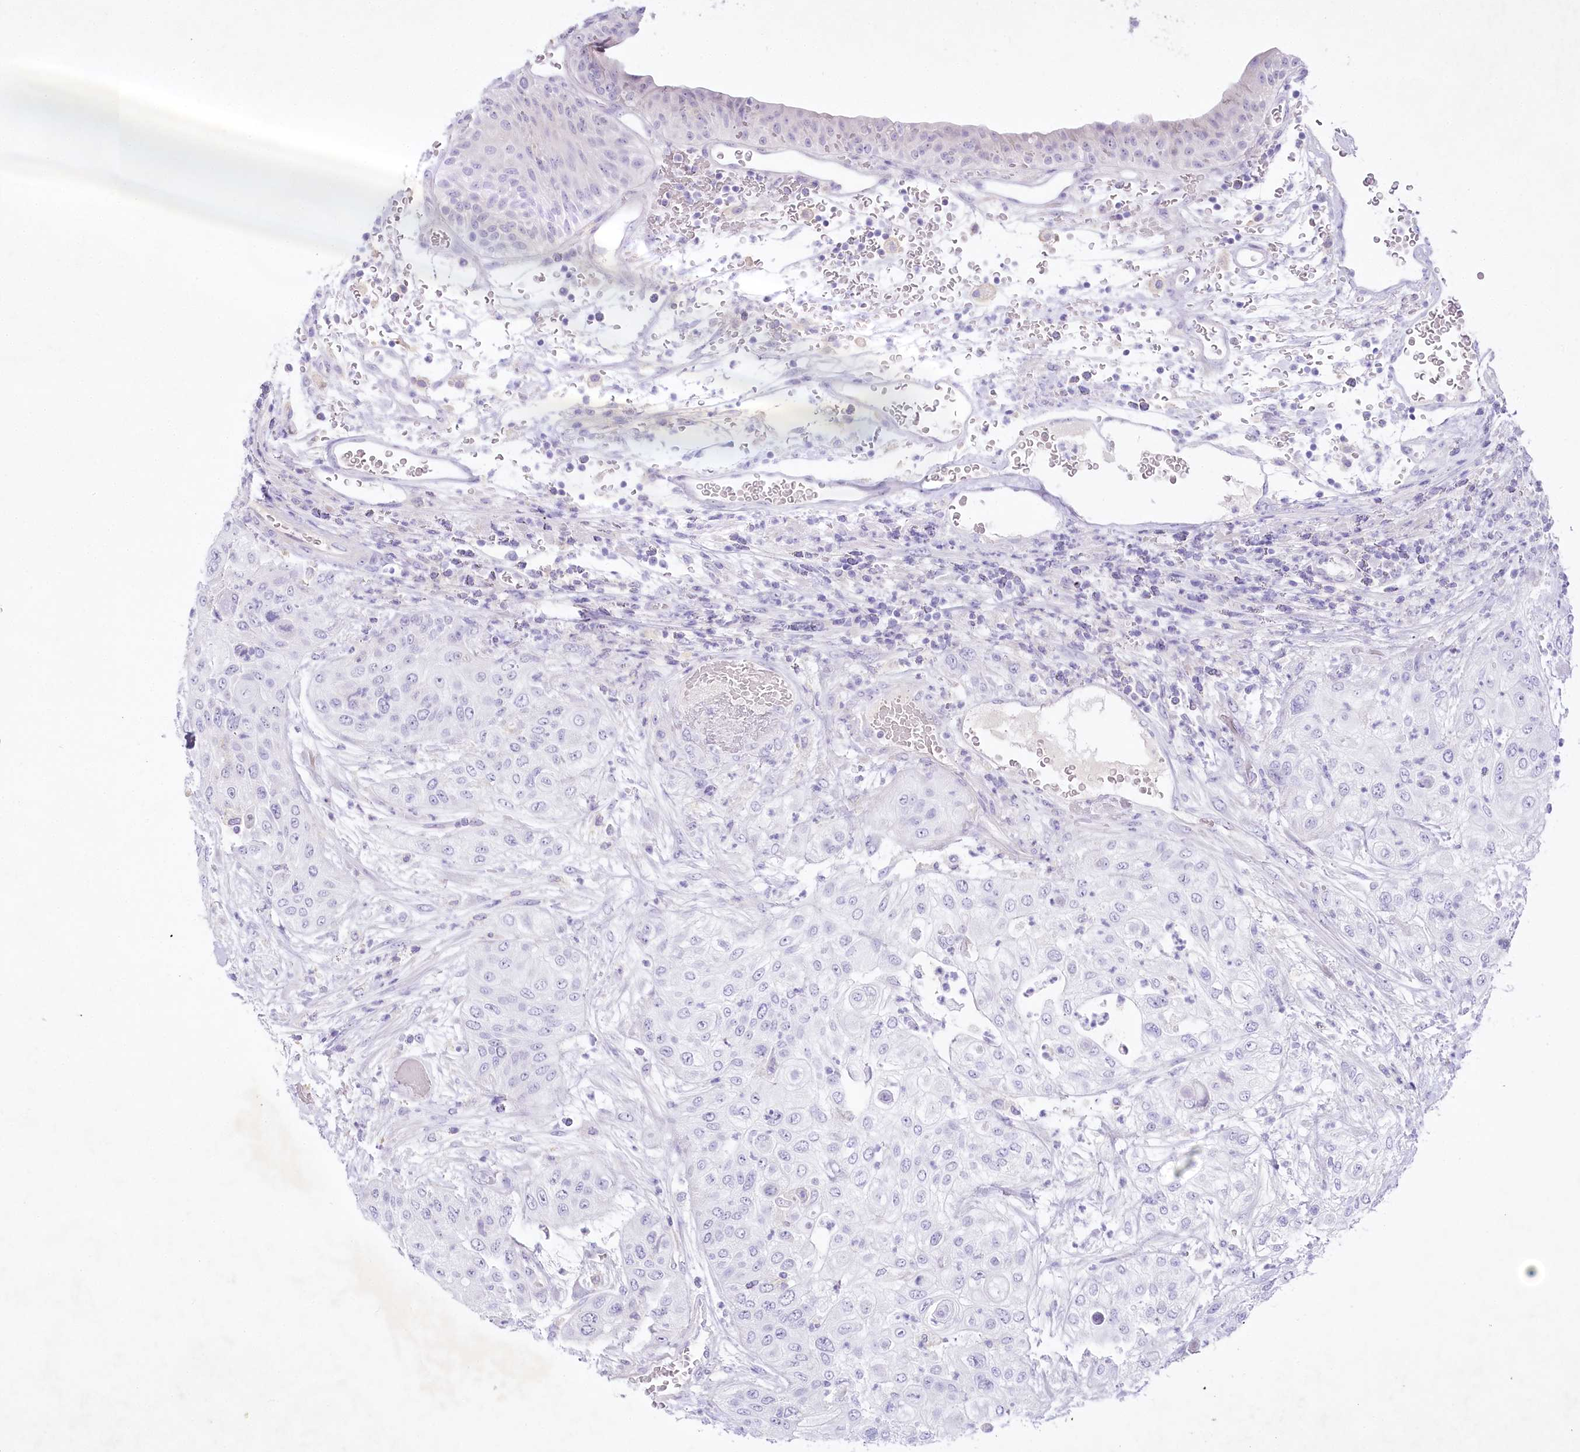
{"staining": {"intensity": "negative", "quantity": "none", "location": "none"}, "tissue": "urothelial cancer", "cell_type": "Tumor cells", "image_type": "cancer", "snomed": [{"axis": "morphology", "description": "Urothelial carcinoma, High grade"}, {"axis": "topography", "description": "Urinary bladder"}], "caption": "Urothelial cancer stained for a protein using immunohistochemistry (IHC) exhibits no expression tumor cells.", "gene": "MYOZ1", "patient": {"sex": "female", "age": 79}}